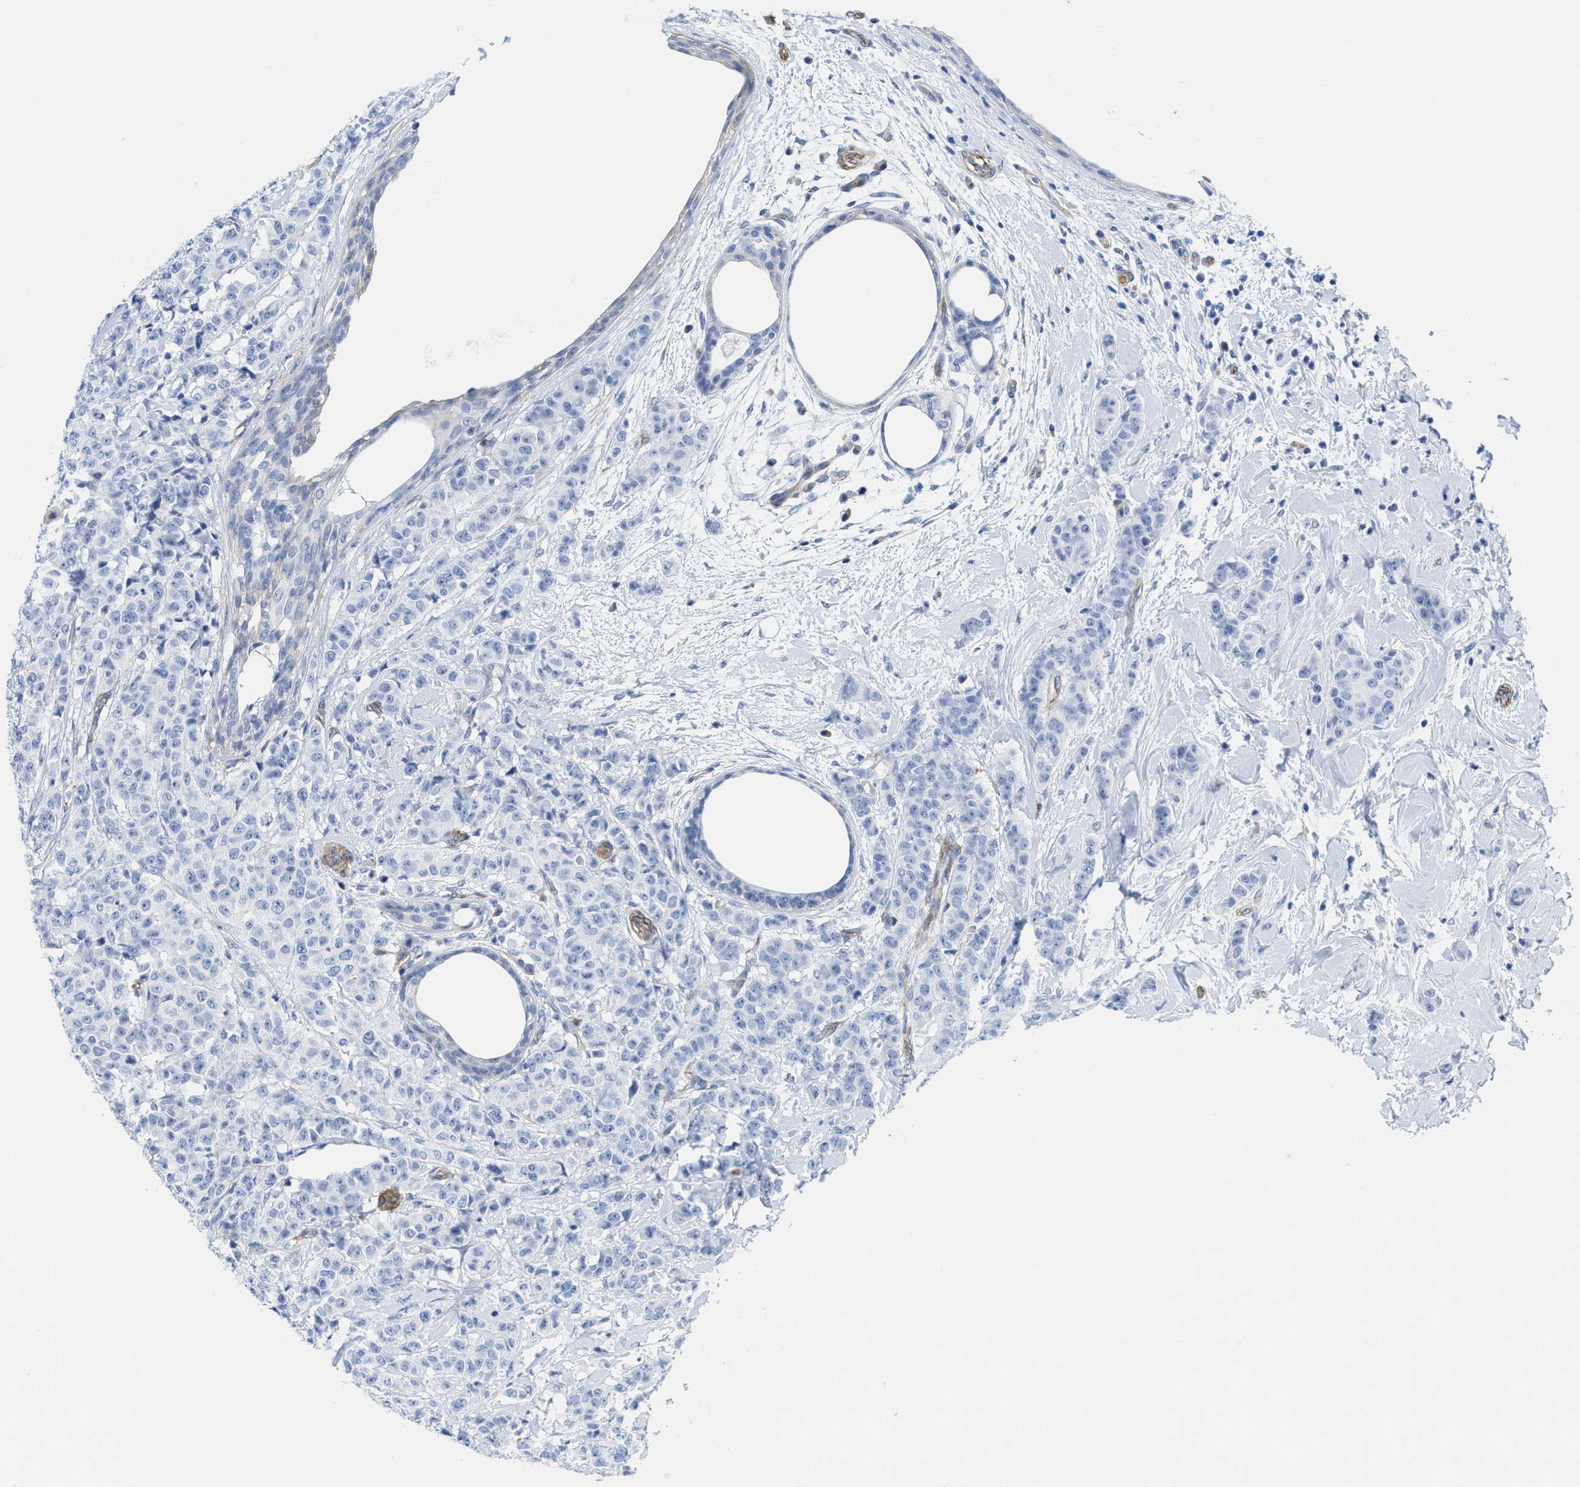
{"staining": {"intensity": "negative", "quantity": "none", "location": "none"}, "tissue": "breast cancer", "cell_type": "Tumor cells", "image_type": "cancer", "snomed": [{"axis": "morphology", "description": "Normal tissue, NOS"}, {"axis": "morphology", "description": "Duct carcinoma"}, {"axis": "topography", "description": "Breast"}], "caption": "A high-resolution photomicrograph shows immunohistochemistry staining of infiltrating ductal carcinoma (breast), which shows no significant staining in tumor cells. (DAB (3,3'-diaminobenzidine) IHC, high magnification).", "gene": "TUB", "patient": {"sex": "female", "age": 40}}